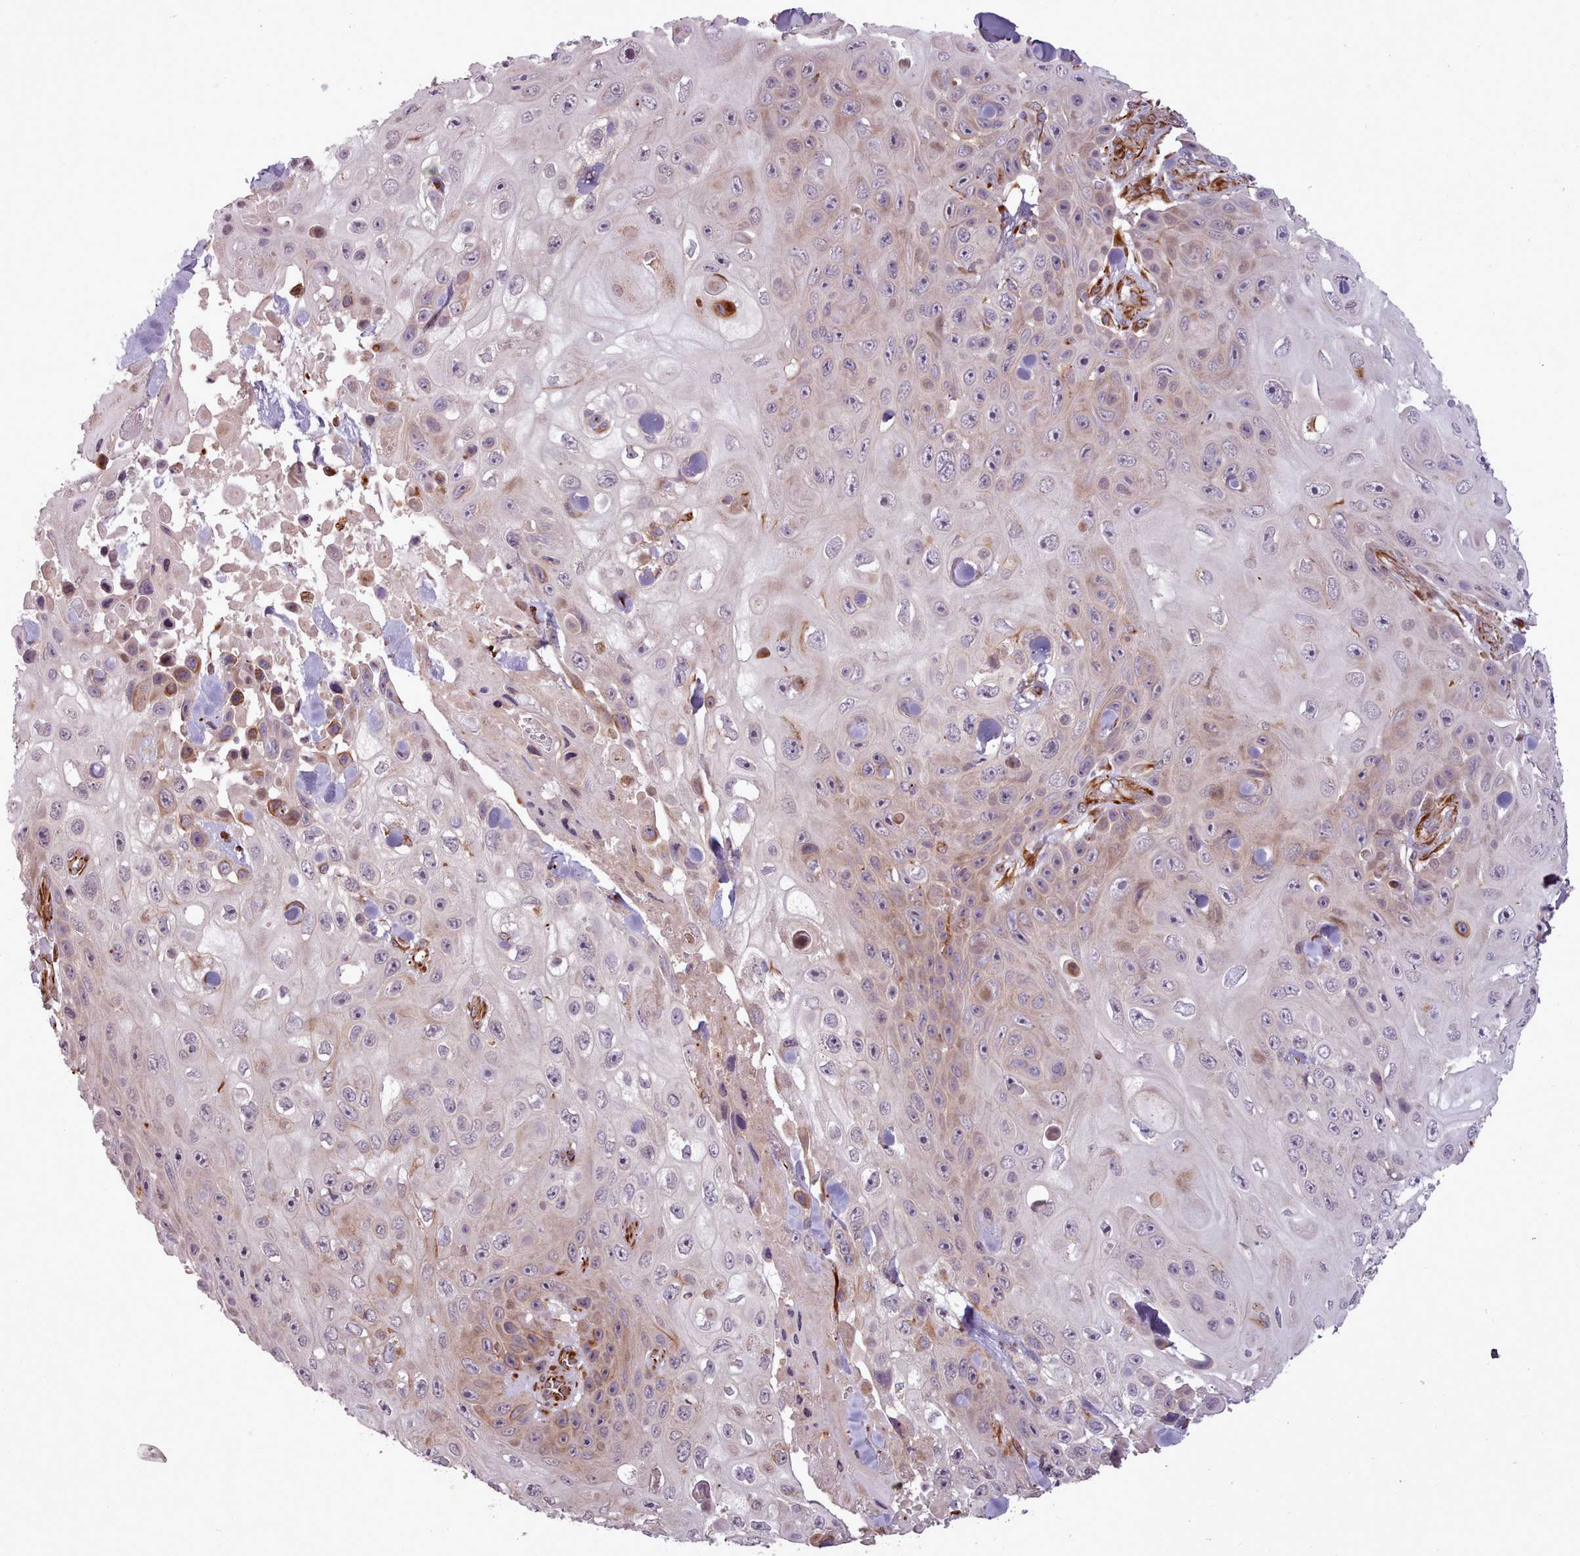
{"staining": {"intensity": "moderate", "quantity": "<25%", "location": "cytoplasmic/membranous"}, "tissue": "skin cancer", "cell_type": "Tumor cells", "image_type": "cancer", "snomed": [{"axis": "morphology", "description": "Squamous cell carcinoma, NOS"}, {"axis": "topography", "description": "Skin"}], "caption": "Brown immunohistochemical staining in human skin cancer shows moderate cytoplasmic/membranous expression in approximately <25% of tumor cells. (IHC, brightfield microscopy, high magnification).", "gene": "GBGT1", "patient": {"sex": "male", "age": 82}}